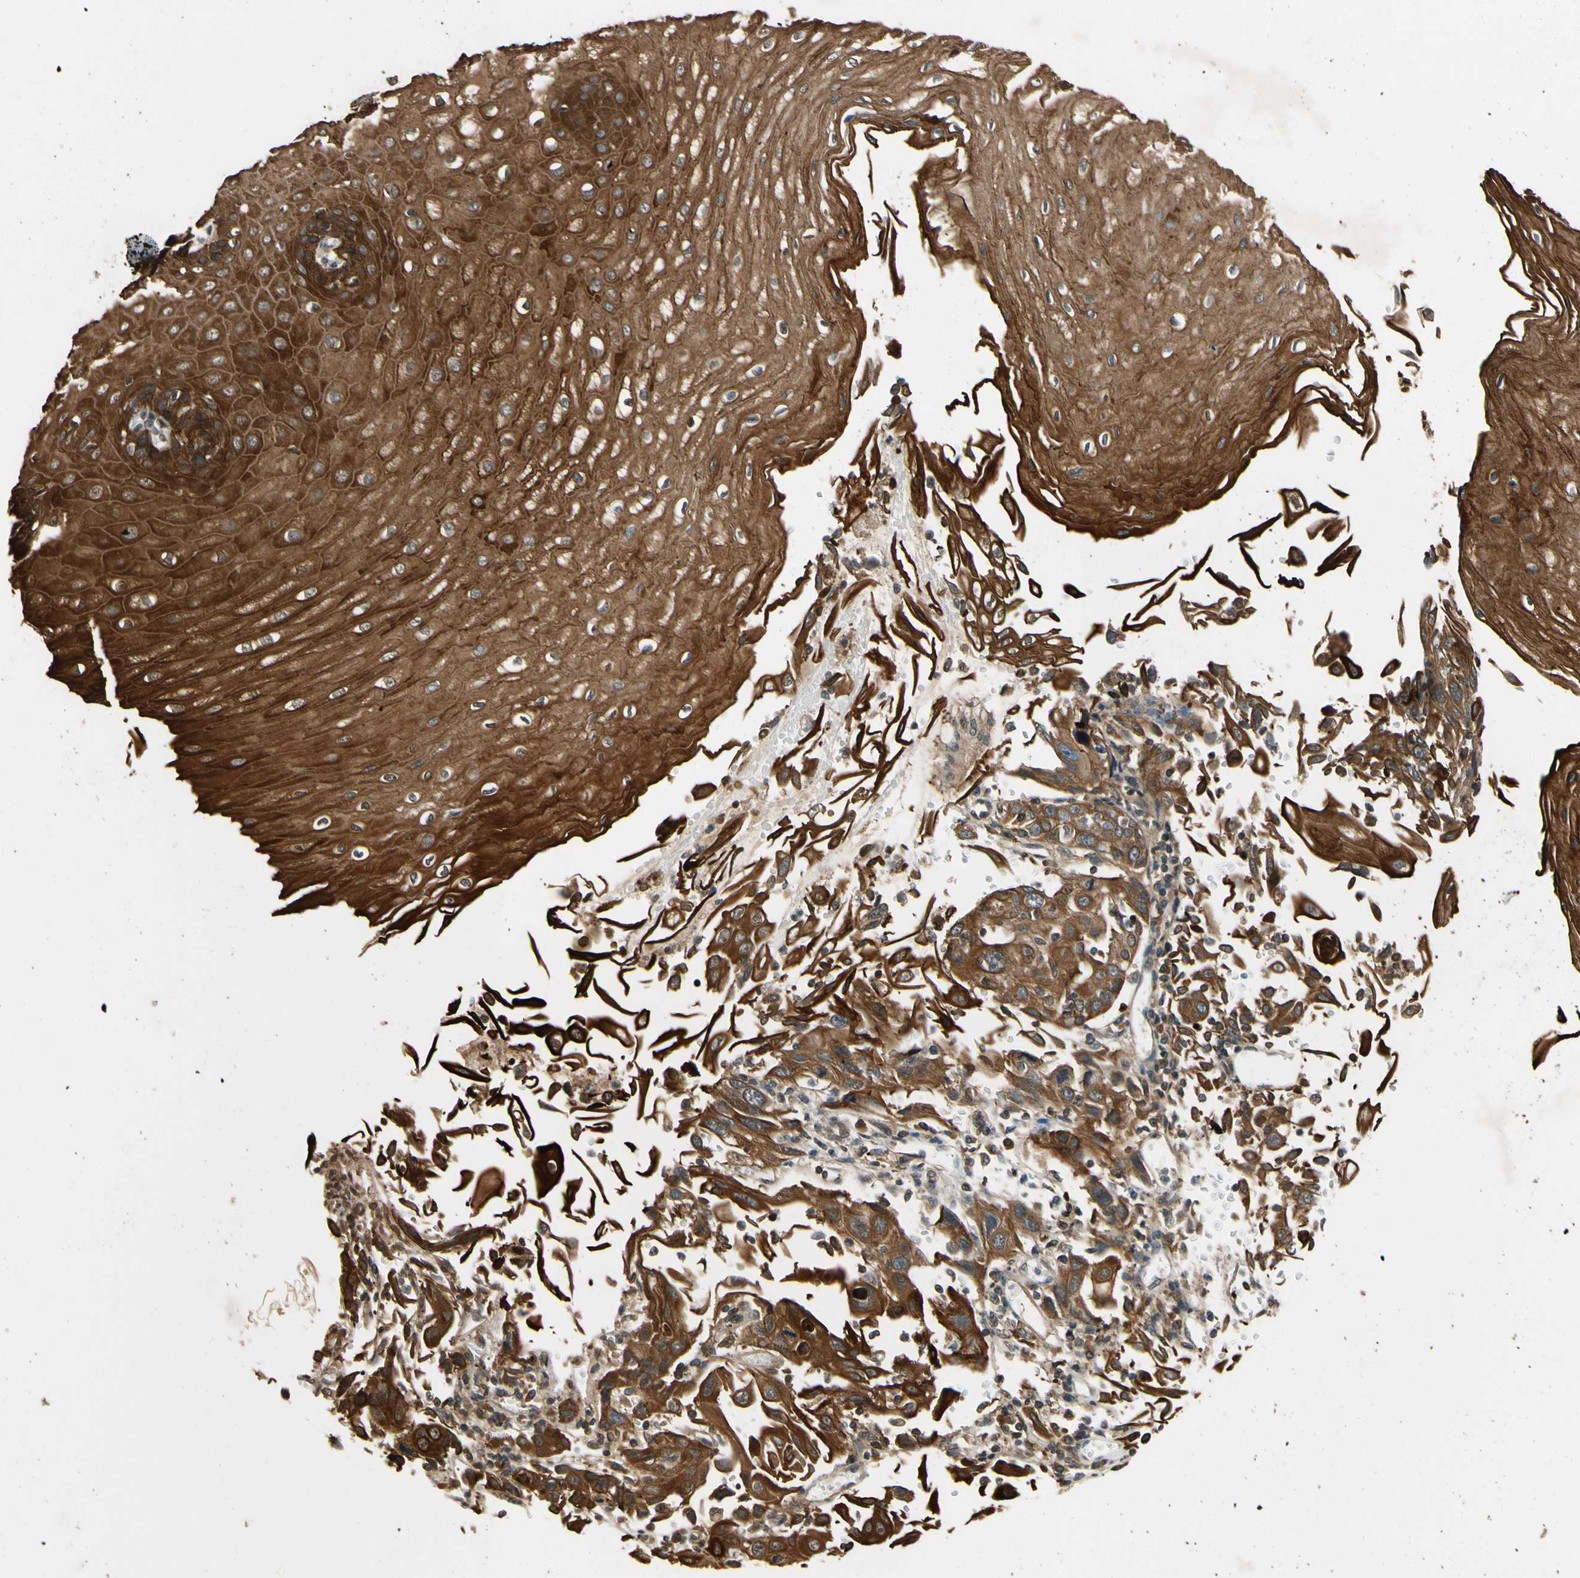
{"staining": {"intensity": "strong", "quantity": ">75%", "location": "cytoplasmic/membranous"}, "tissue": "esophagus", "cell_type": "Squamous epithelial cells", "image_type": "normal", "snomed": [{"axis": "morphology", "description": "Normal tissue, NOS"}, {"axis": "morphology", "description": "Squamous cell carcinoma, NOS"}, {"axis": "topography", "description": "Esophagus"}], "caption": "A high-resolution micrograph shows IHC staining of unremarkable esophagus, which demonstrates strong cytoplasmic/membranous positivity in approximately >75% of squamous epithelial cells.", "gene": "TMEM230", "patient": {"sex": "male", "age": 65}}